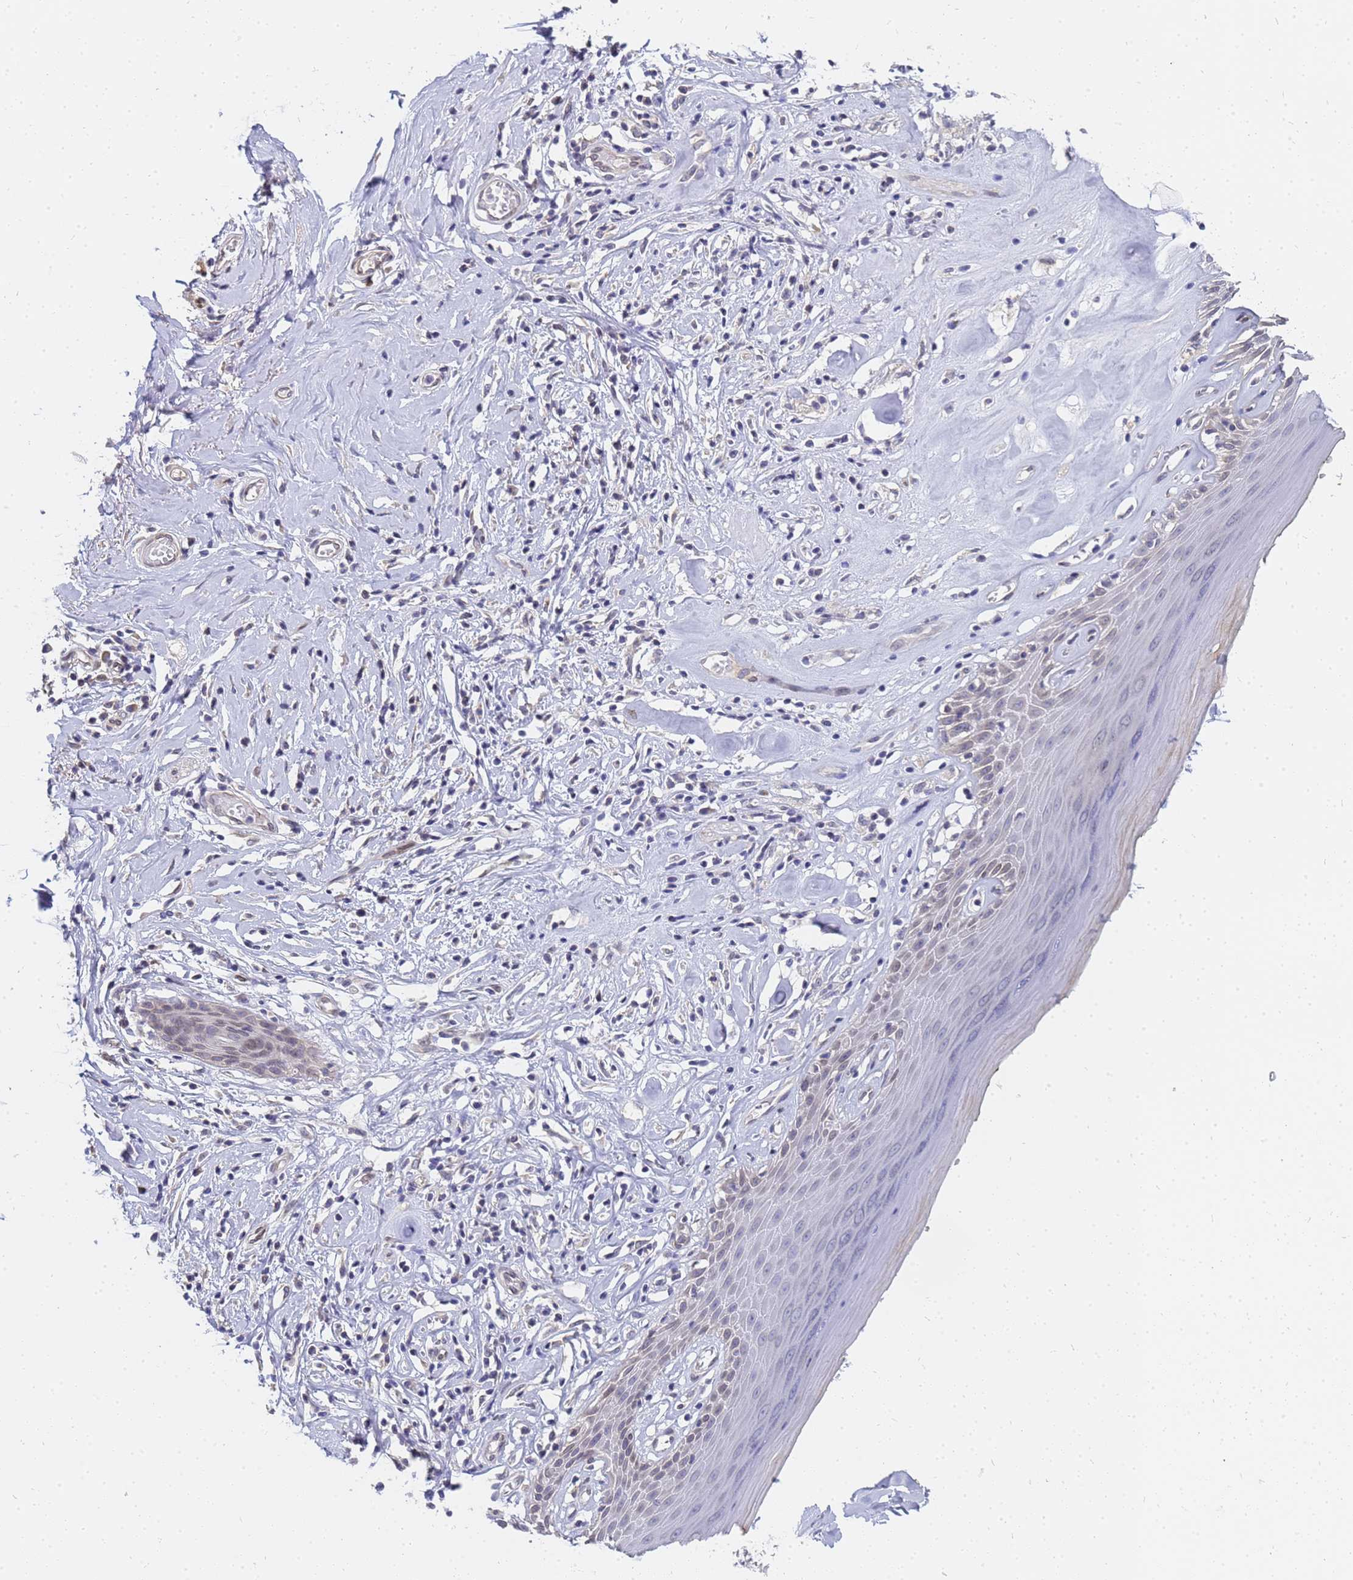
{"staining": {"intensity": "negative", "quantity": "none", "location": "none"}, "tissue": "skin", "cell_type": "Epidermal cells", "image_type": "normal", "snomed": [{"axis": "morphology", "description": "Normal tissue, NOS"}, {"axis": "morphology", "description": "Inflammation, NOS"}, {"axis": "topography", "description": "Vulva"}], "caption": "Histopathology image shows no protein positivity in epidermal cells of benign skin. (DAB immunohistochemistry (IHC) with hematoxylin counter stain).", "gene": "FAM166B", "patient": {"sex": "female", "age": 84}}